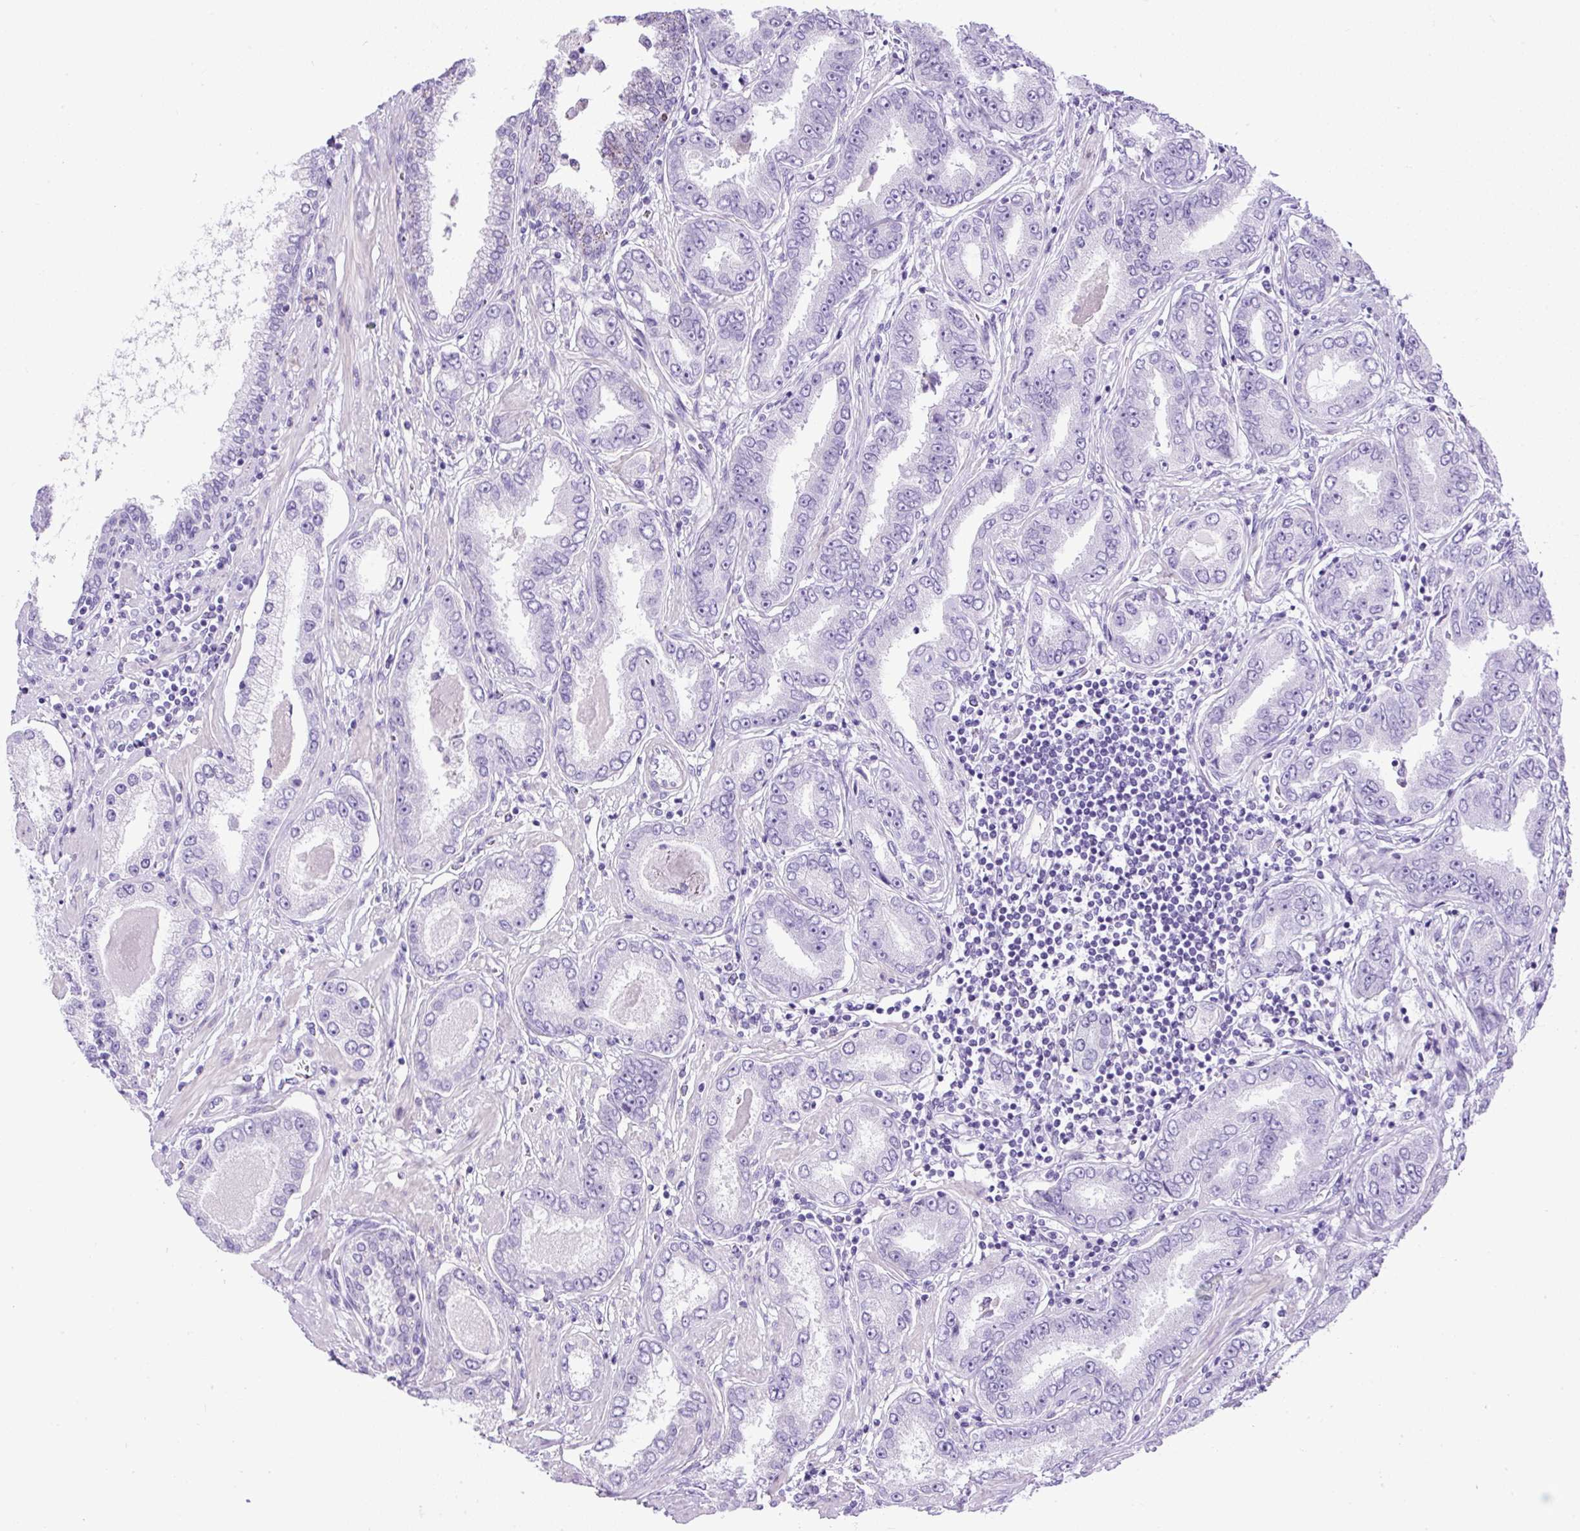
{"staining": {"intensity": "negative", "quantity": "none", "location": "none"}, "tissue": "prostate cancer", "cell_type": "Tumor cells", "image_type": "cancer", "snomed": [{"axis": "morphology", "description": "Adenocarcinoma, High grade"}, {"axis": "topography", "description": "Prostate"}], "caption": "Immunohistochemistry (IHC) histopathology image of prostate cancer stained for a protein (brown), which exhibits no staining in tumor cells.", "gene": "UPP1", "patient": {"sex": "male", "age": 72}}